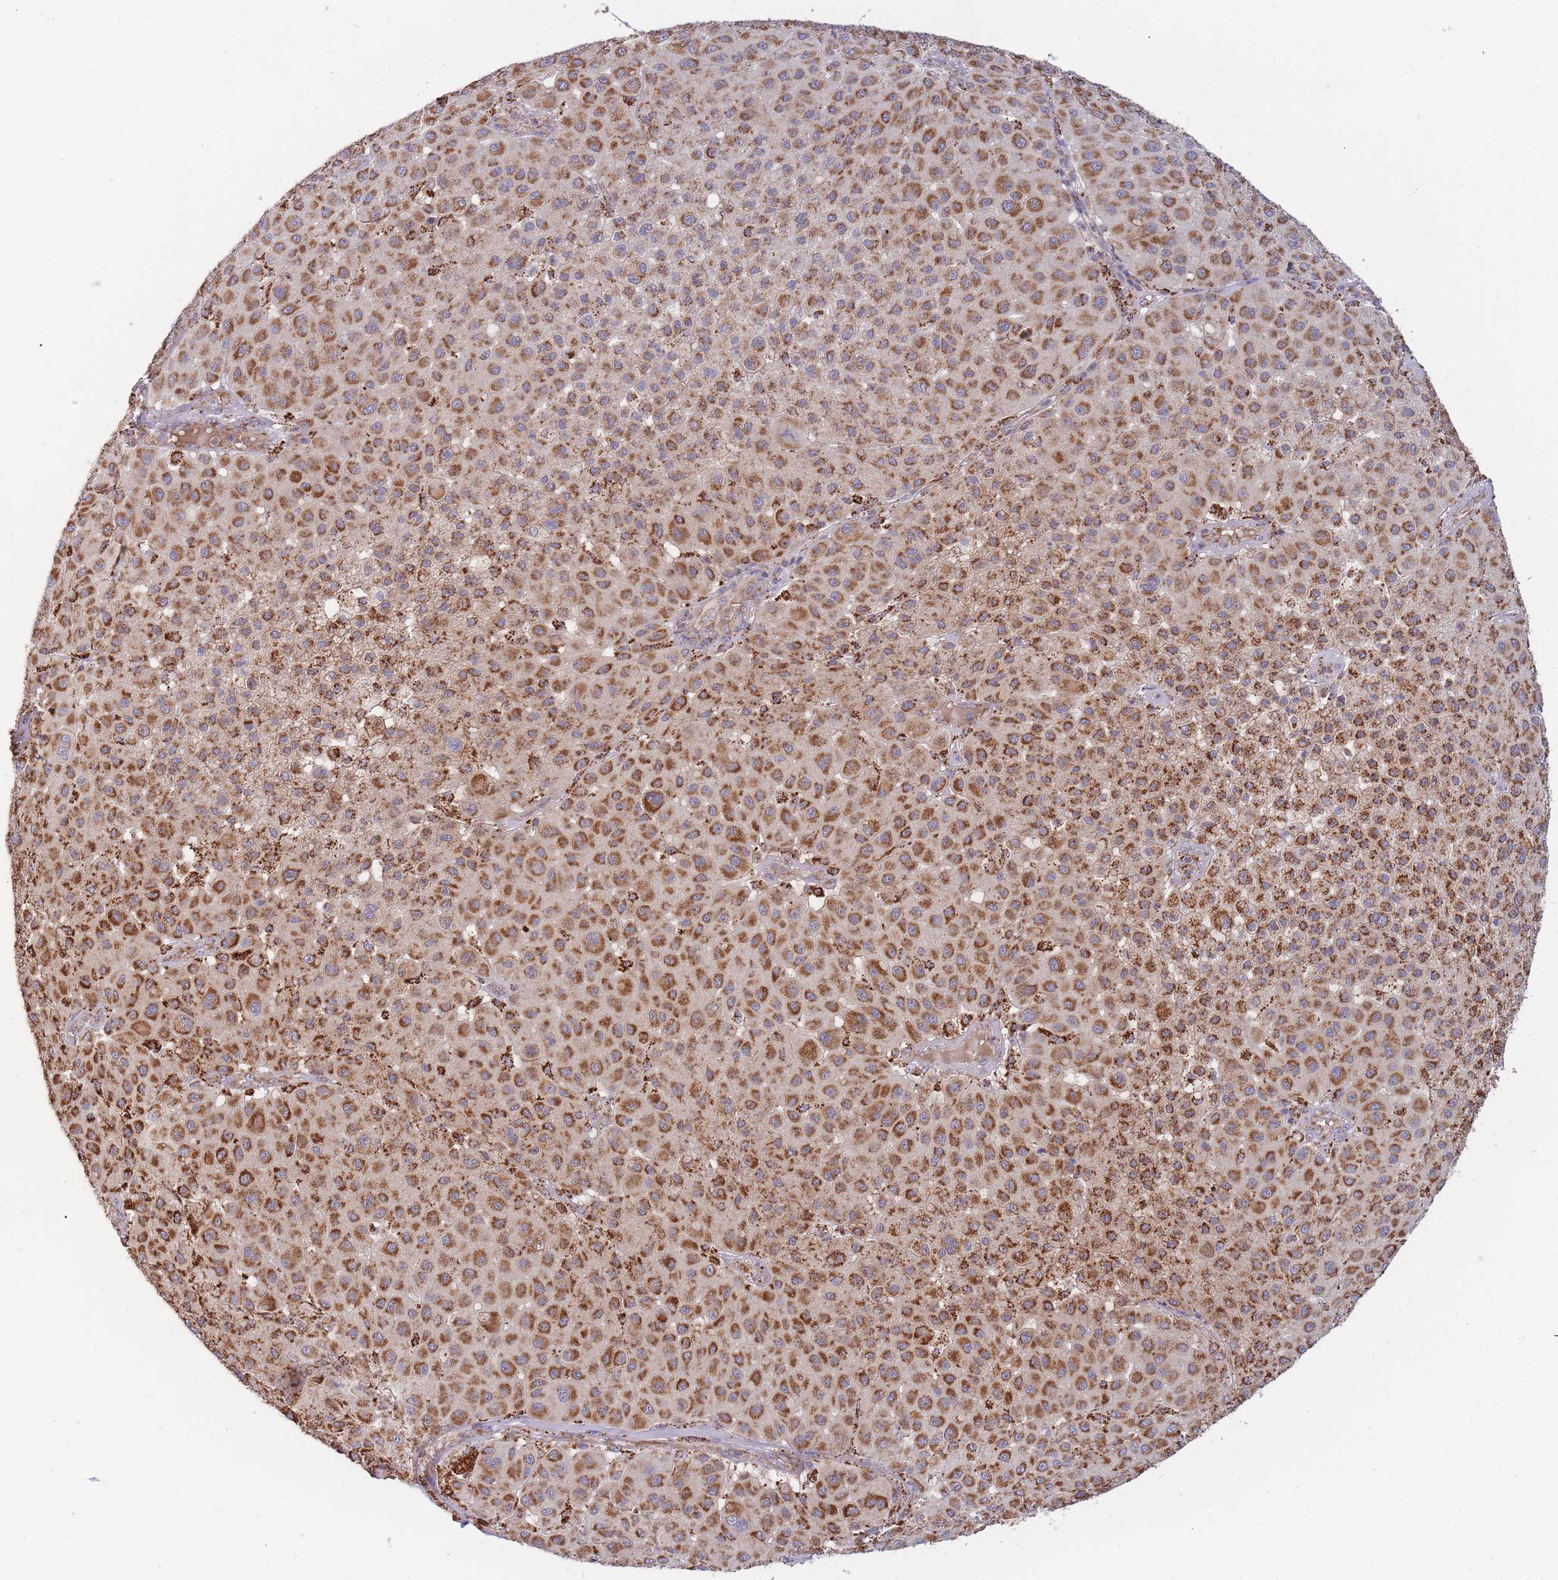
{"staining": {"intensity": "strong", "quantity": ">75%", "location": "cytoplasmic/membranous"}, "tissue": "melanoma", "cell_type": "Tumor cells", "image_type": "cancer", "snomed": [{"axis": "morphology", "description": "Malignant melanoma, Metastatic site"}, {"axis": "topography", "description": "Smooth muscle"}], "caption": "Tumor cells display strong cytoplasmic/membranous staining in about >75% of cells in melanoma. (DAB = brown stain, brightfield microscopy at high magnification).", "gene": "MRPL17", "patient": {"sex": "male", "age": 41}}